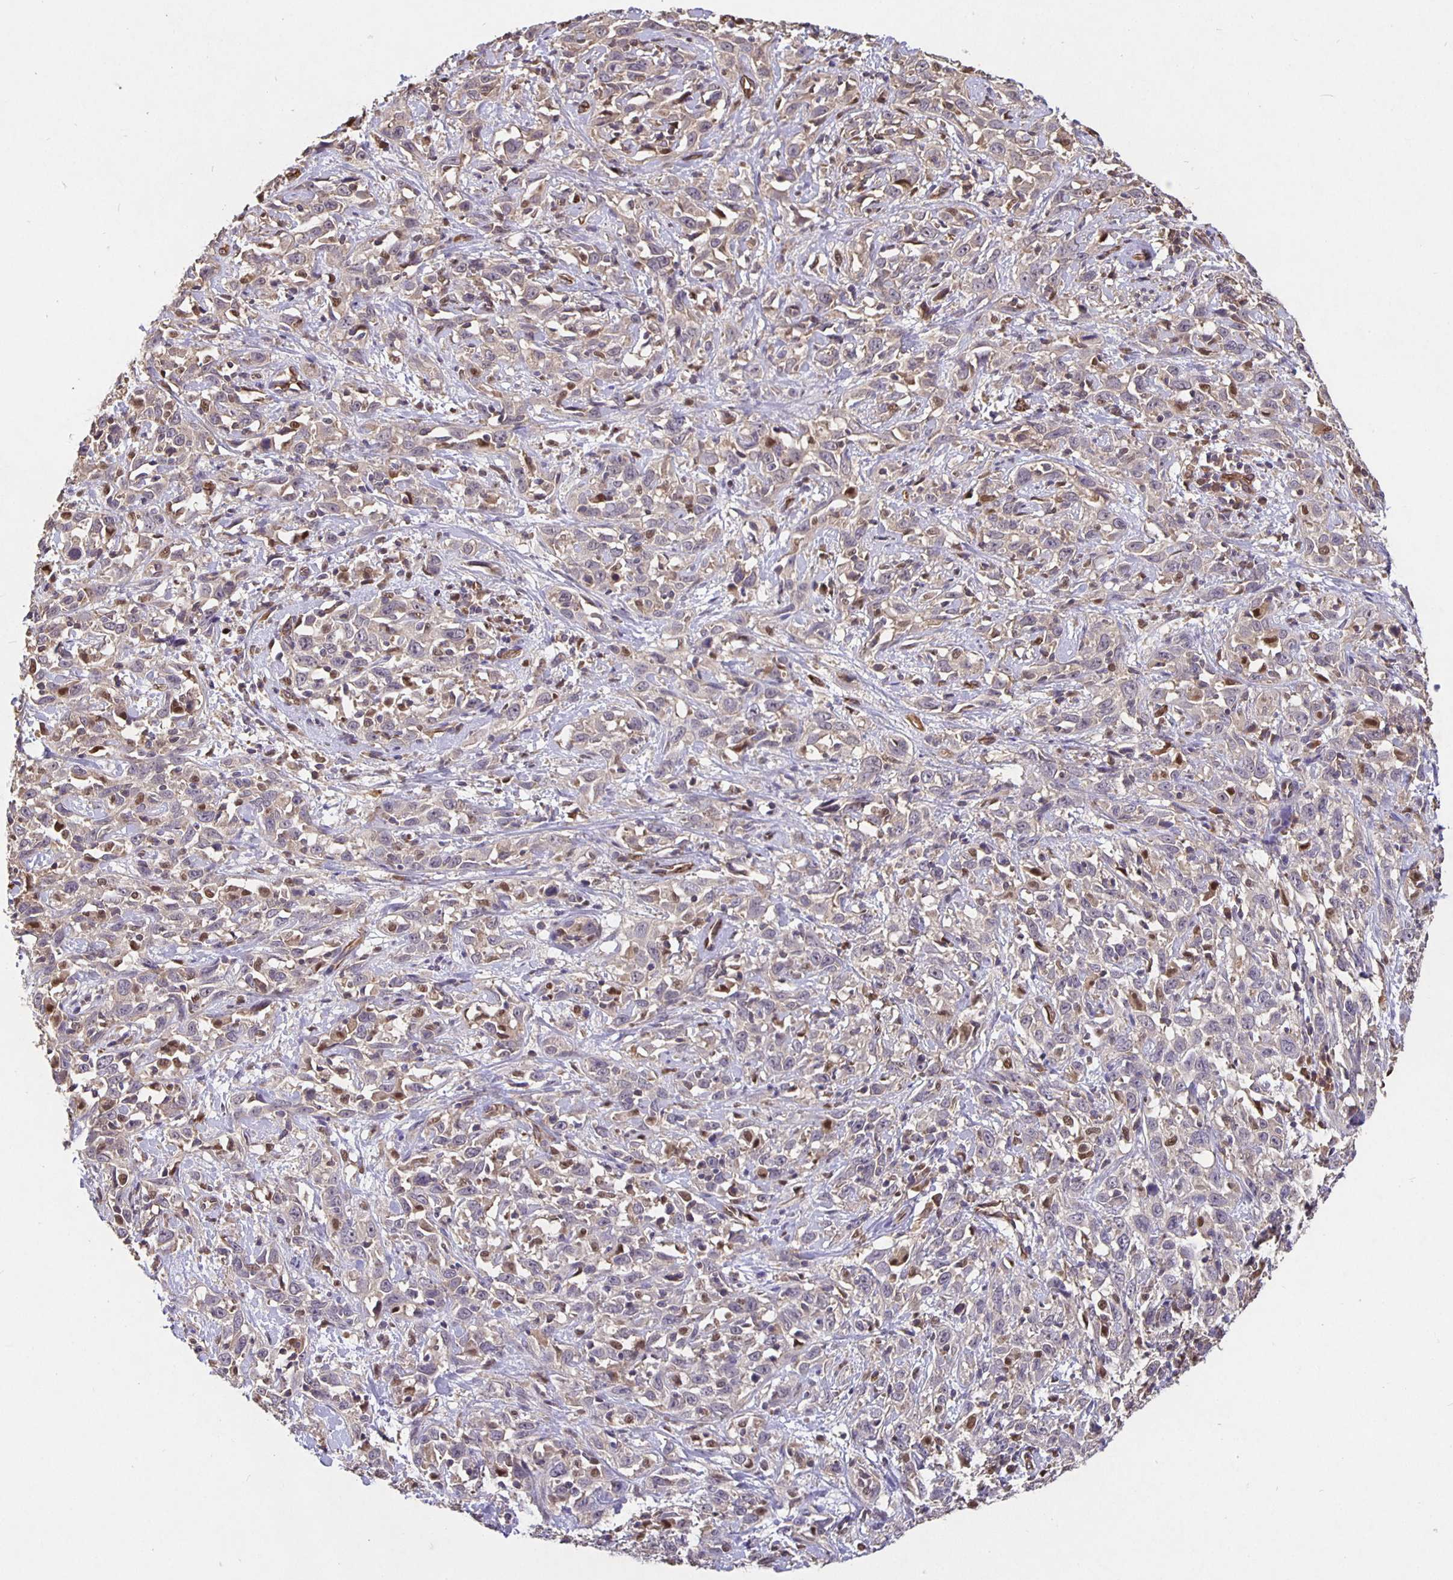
{"staining": {"intensity": "weak", "quantity": "25%-75%", "location": "cytoplasmic/membranous"}, "tissue": "cervical cancer", "cell_type": "Tumor cells", "image_type": "cancer", "snomed": [{"axis": "morphology", "description": "Adenocarcinoma, NOS"}, {"axis": "topography", "description": "Cervix"}], "caption": "Protein expression analysis of human cervical adenocarcinoma reveals weak cytoplasmic/membranous positivity in about 25%-75% of tumor cells.", "gene": "NOG", "patient": {"sex": "female", "age": 40}}